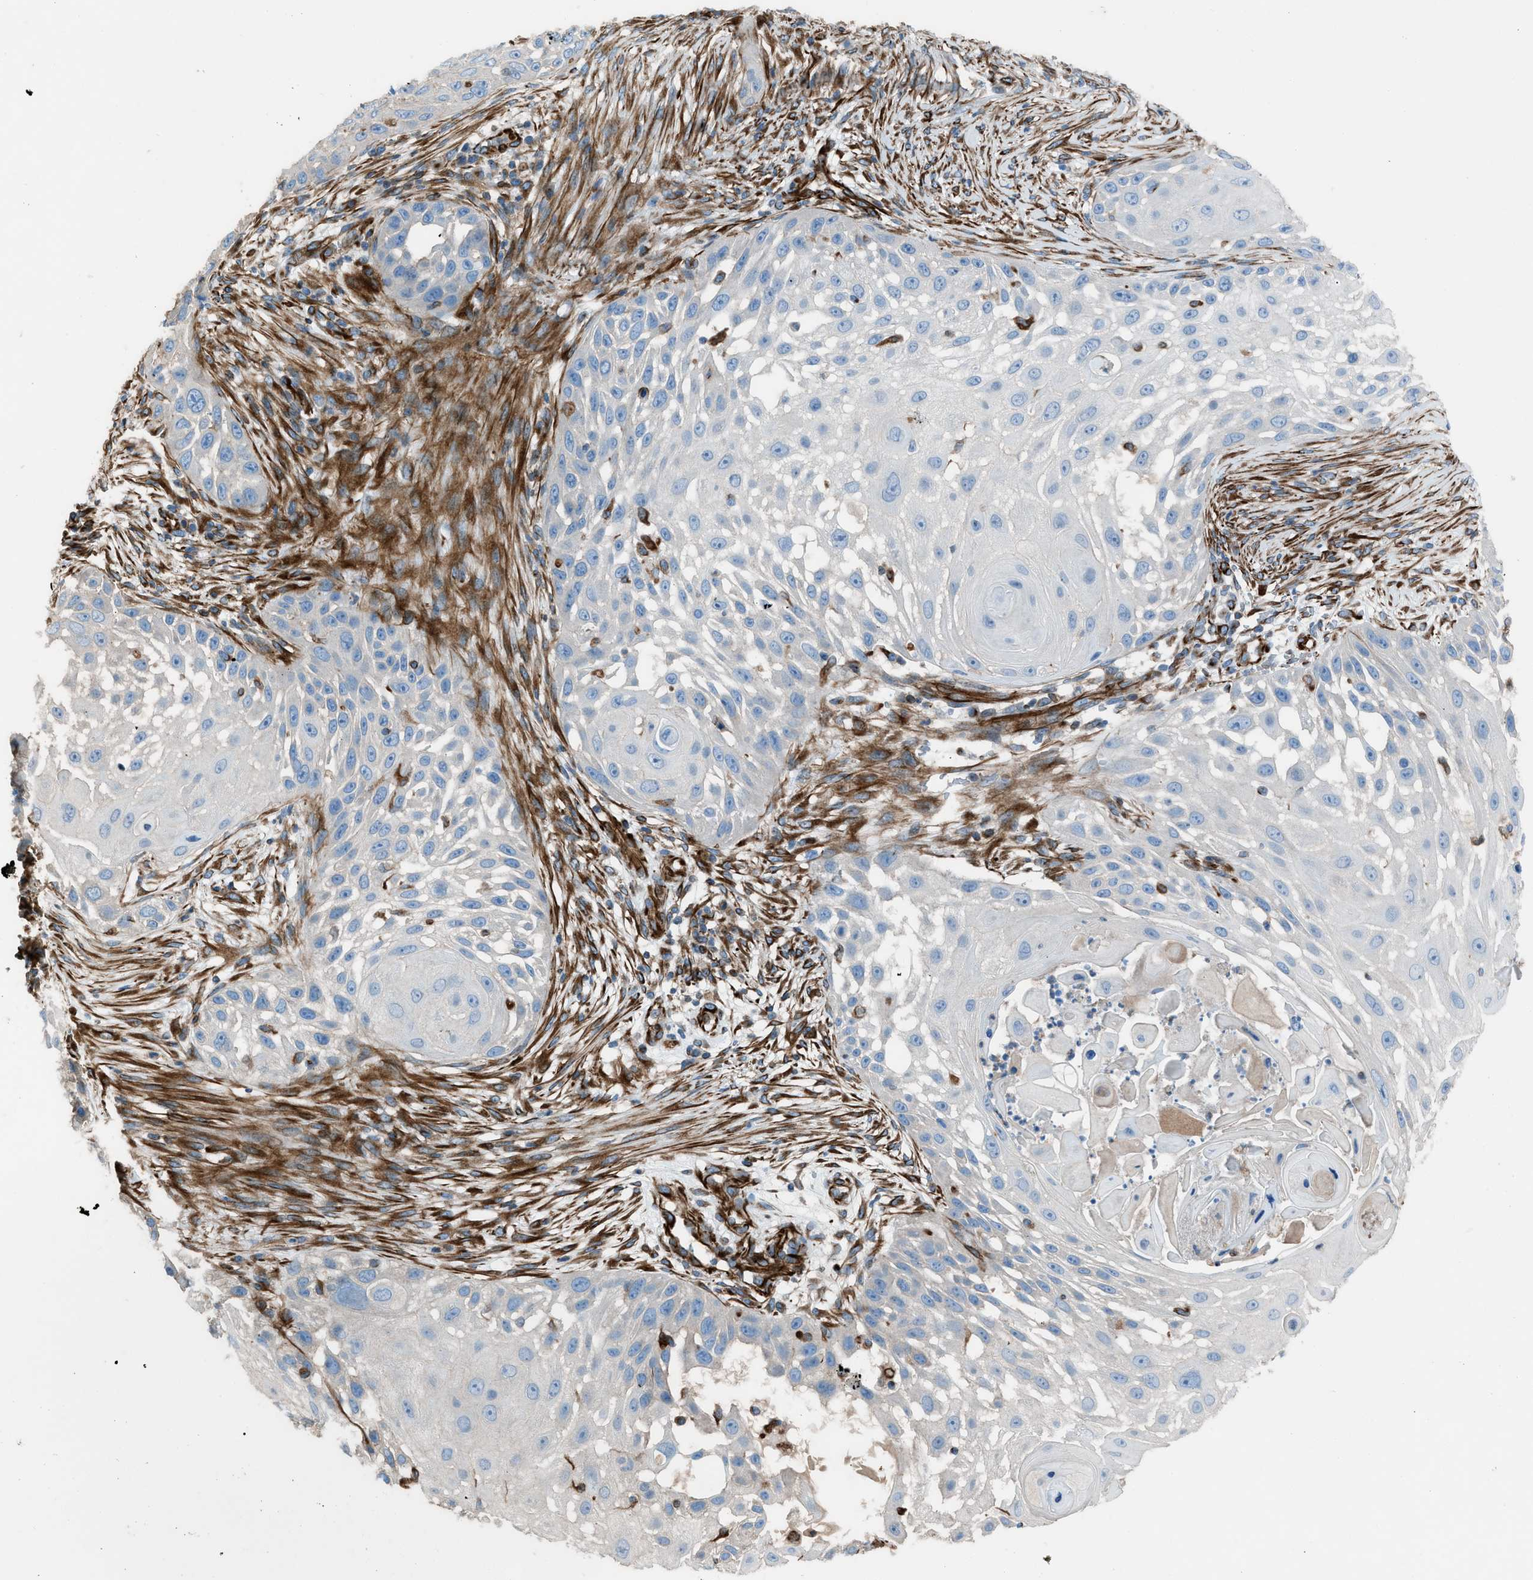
{"staining": {"intensity": "negative", "quantity": "none", "location": "none"}, "tissue": "skin cancer", "cell_type": "Tumor cells", "image_type": "cancer", "snomed": [{"axis": "morphology", "description": "Squamous cell carcinoma, NOS"}, {"axis": "topography", "description": "Skin"}], "caption": "Skin cancer was stained to show a protein in brown. There is no significant staining in tumor cells. Brightfield microscopy of IHC stained with DAB (brown) and hematoxylin (blue), captured at high magnification.", "gene": "CABP7", "patient": {"sex": "female", "age": 44}}